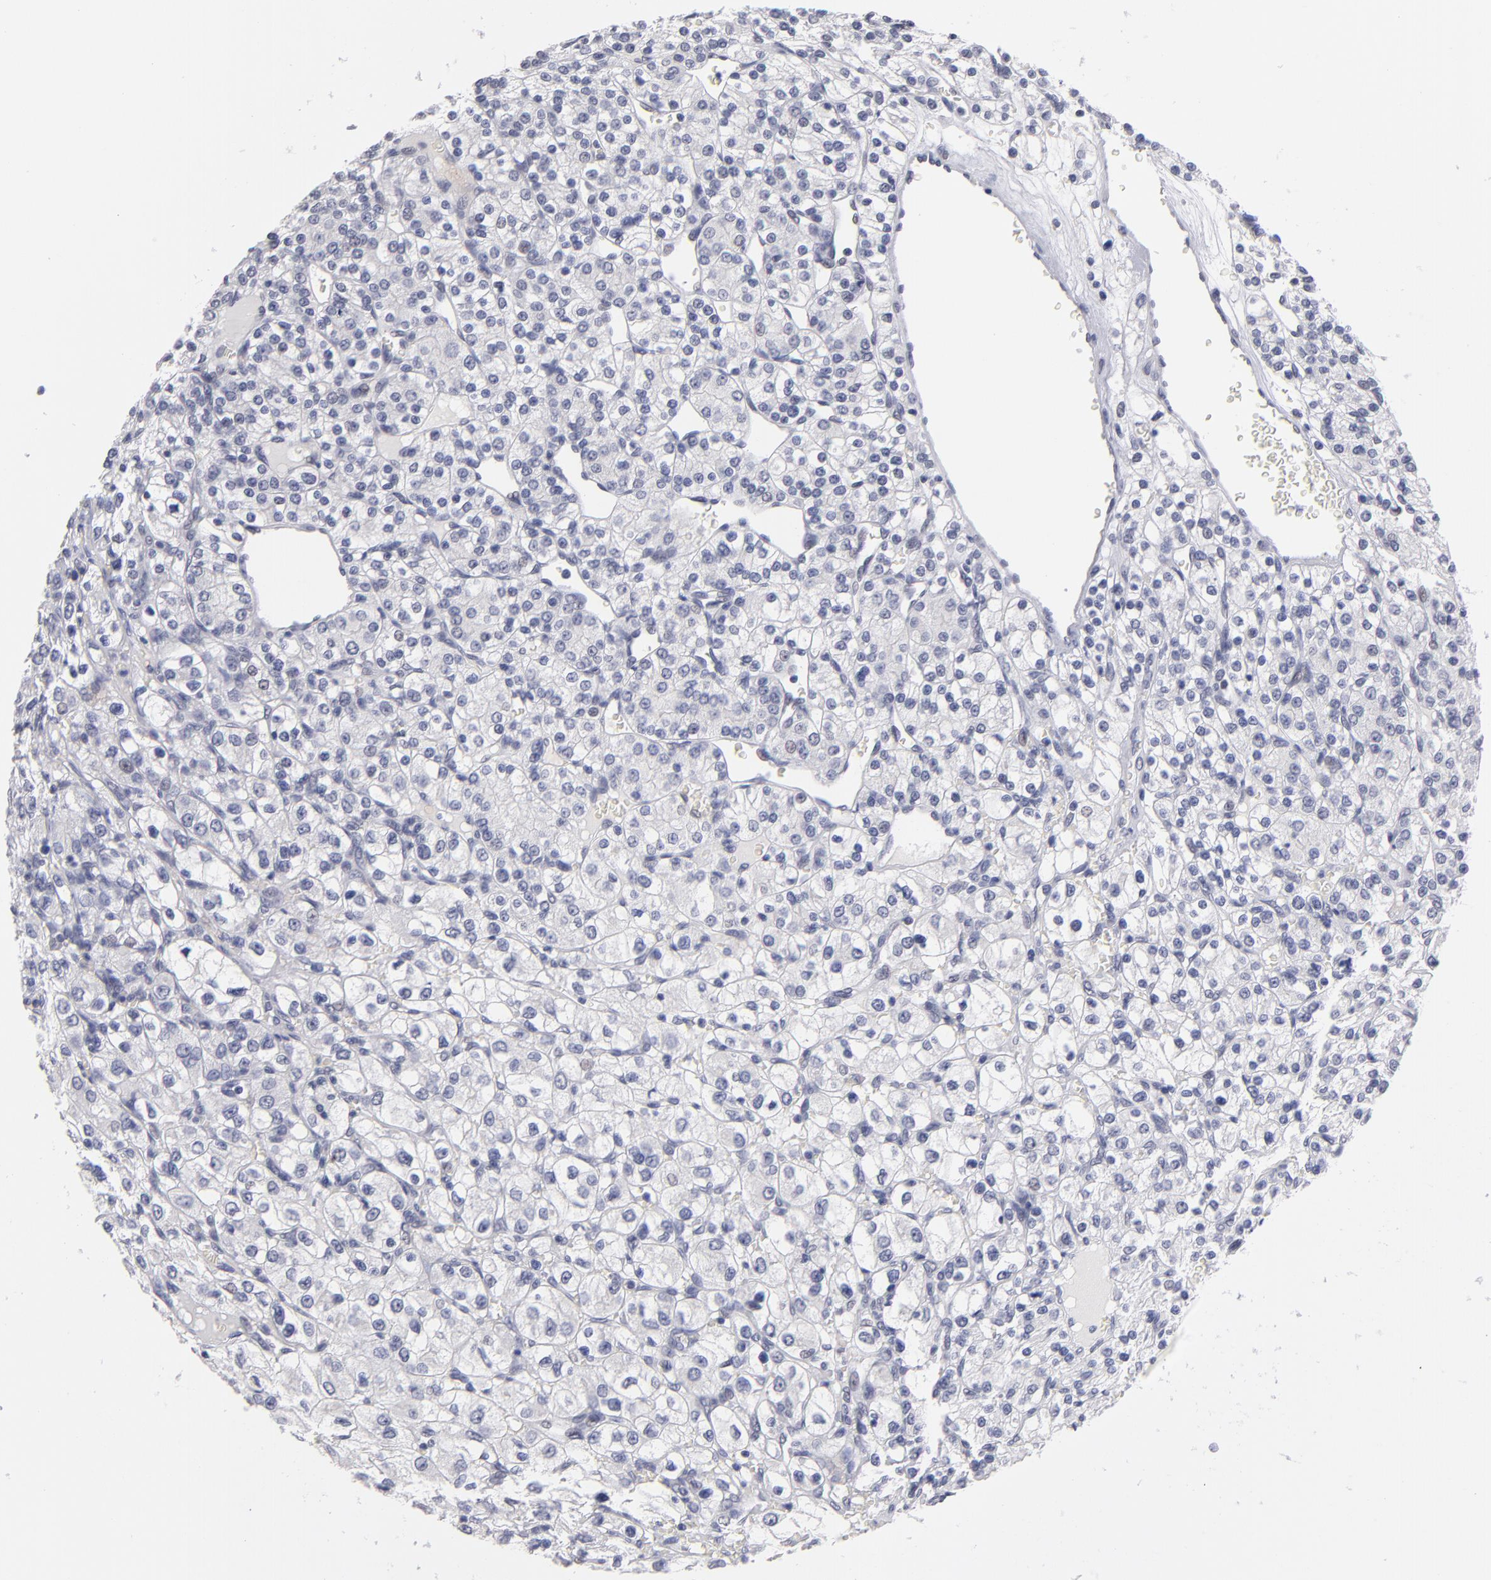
{"staining": {"intensity": "negative", "quantity": "none", "location": "none"}, "tissue": "renal cancer", "cell_type": "Tumor cells", "image_type": "cancer", "snomed": [{"axis": "morphology", "description": "Adenocarcinoma, NOS"}, {"axis": "topography", "description": "Kidney"}], "caption": "Immunohistochemistry of human adenocarcinoma (renal) shows no expression in tumor cells. Nuclei are stained in blue.", "gene": "TEX11", "patient": {"sex": "female", "age": 62}}